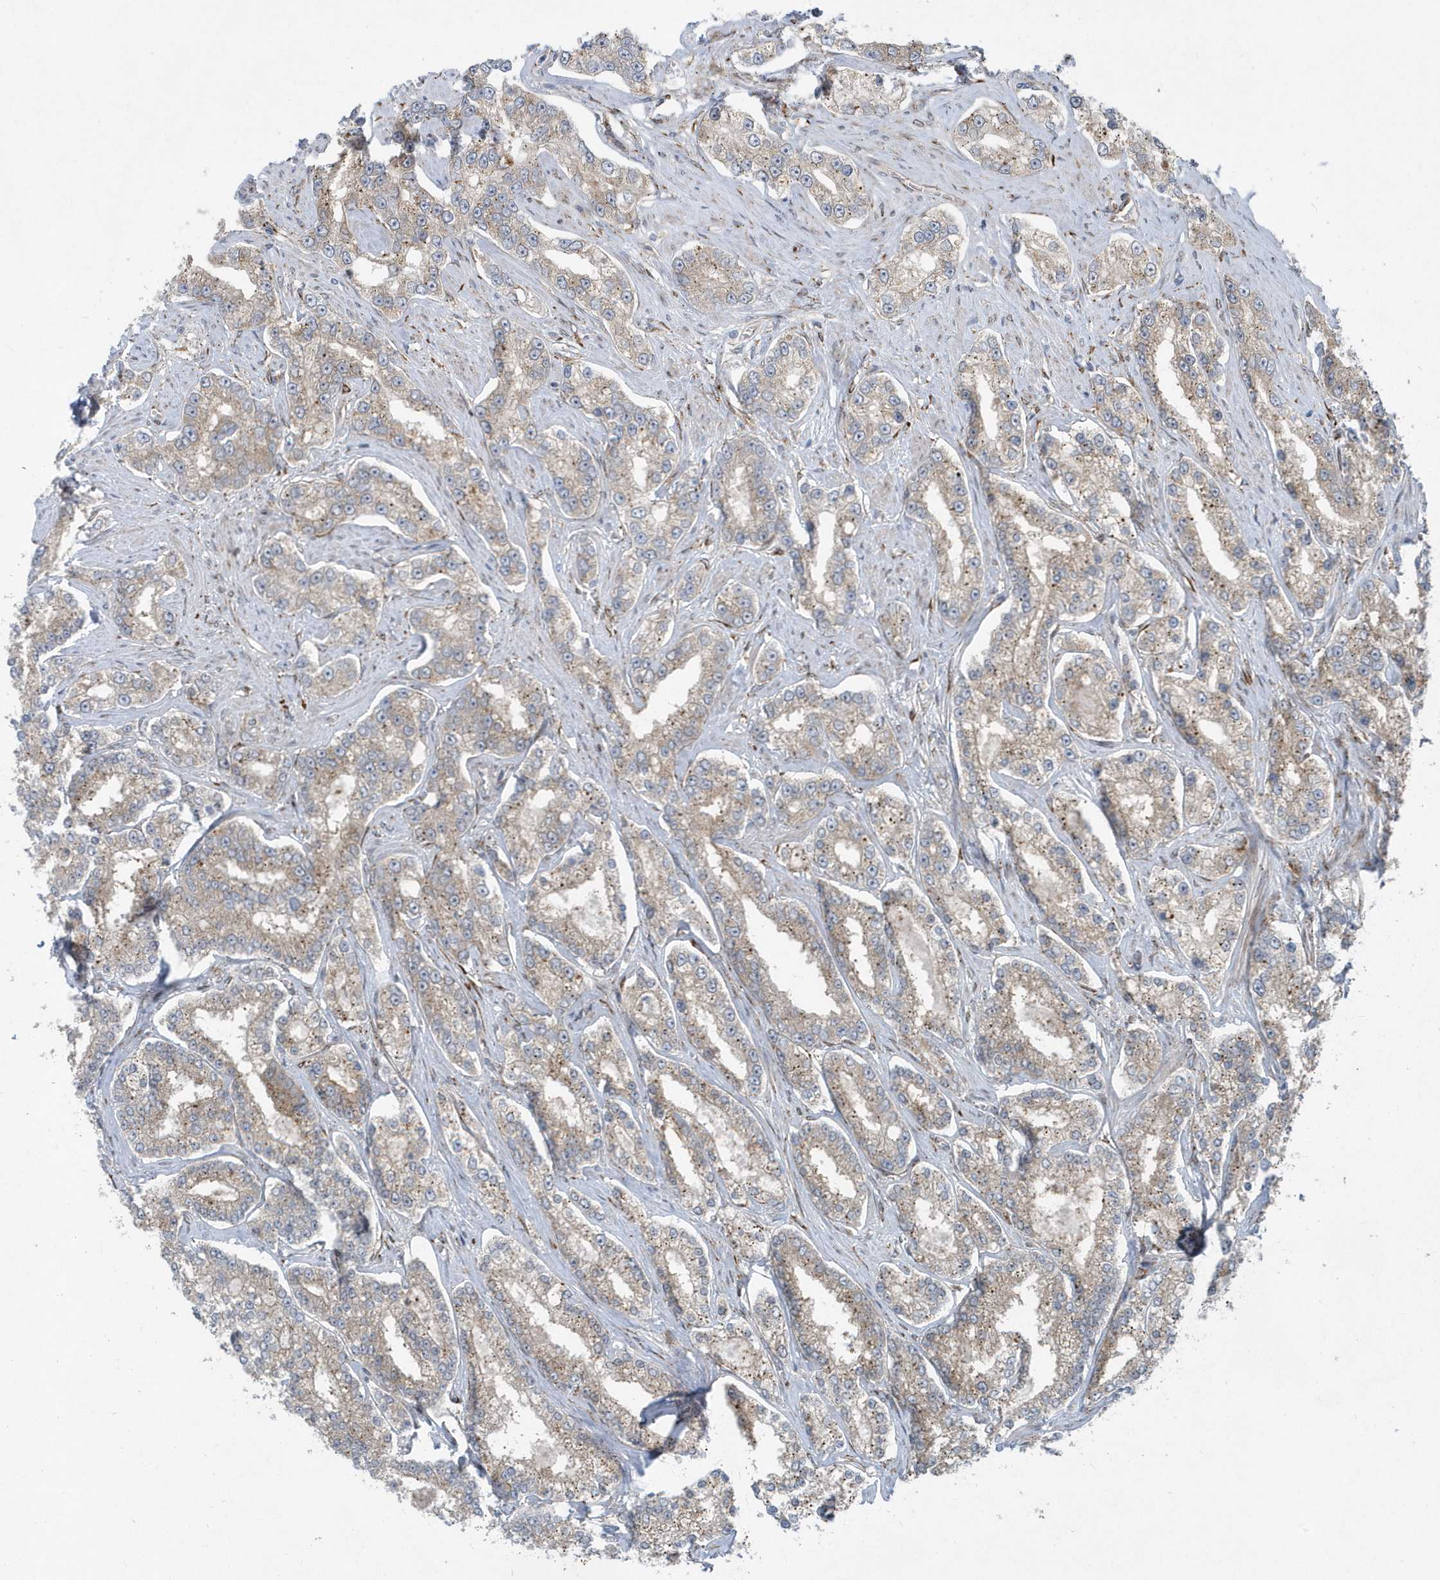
{"staining": {"intensity": "weak", "quantity": ">75%", "location": "cytoplasmic/membranous"}, "tissue": "prostate cancer", "cell_type": "Tumor cells", "image_type": "cancer", "snomed": [{"axis": "morphology", "description": "Normal tissue, NOS"}, {"axis": "morphology", "description": "Adenocarcinoma, High grade"}, {"axis": "topography", "description": "Prostate"}], "caption": "Weak cytoplasmic/membranous protein staining is seen in about >75% of tumor cells in prostate adenocarcinoma (high-grade). (Stains: DAB (3,3'-diaminobenzidine) in brown, nuclei in blue, Microscopy: brightfield microscopy at high magnification).", "gene": "FAM98A", "patient": {"sex": "male", "age": 83}}